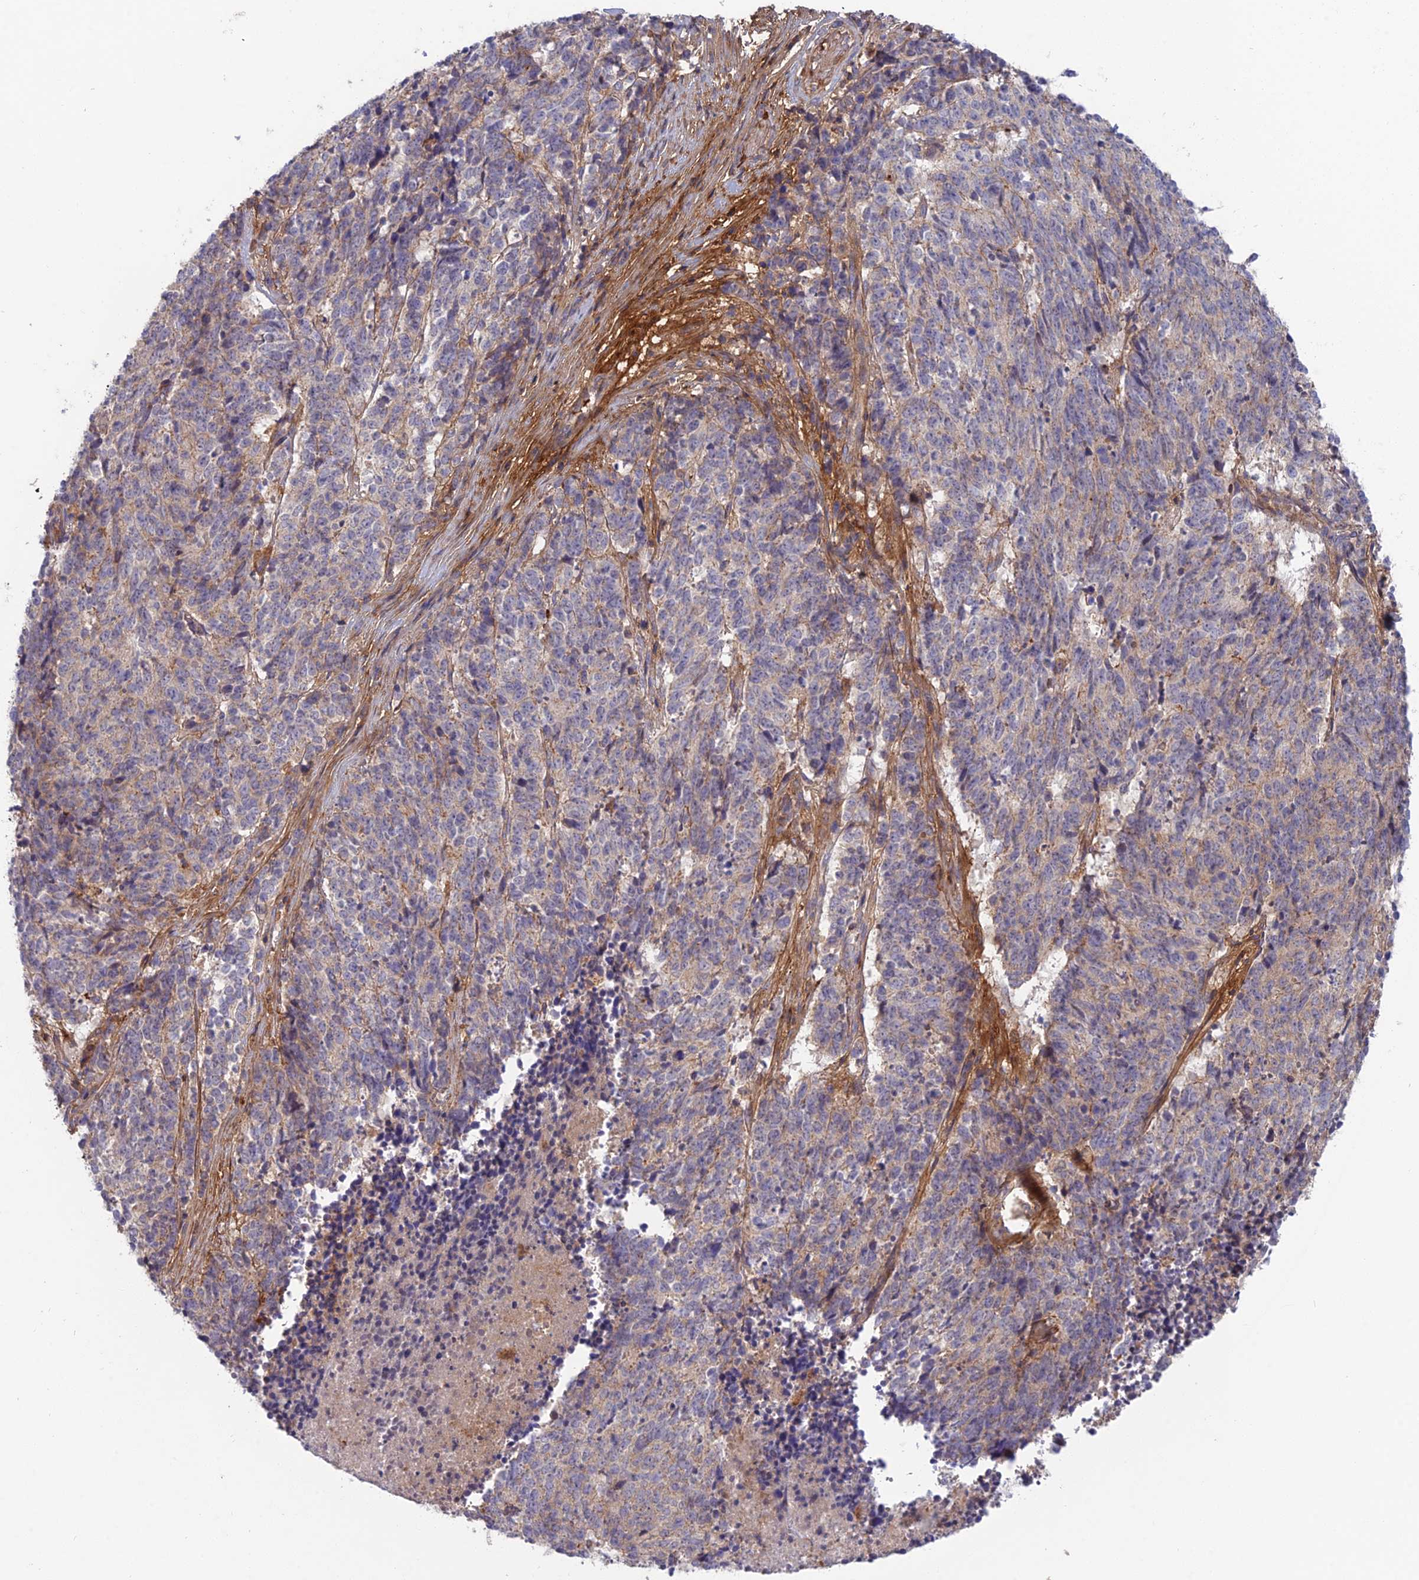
{"staining": {"intensity": "weak", "quantity": "<25%", "location": "cytoplasmic/membranous"}, "tissue": "cervical cancer", "cell_type": "Tumor cells", "image_type": "cancer", "snomed": [{"axis": "morphology", "description": "Squamous cell carcinoma, NOS"}, {"axis": "topography", "description": "Cervix"}], "caption": "An IHC histopathology image of cervical squamous cell carcinoma is shown. There is no staining in tumor cells of cervical squamous cell carcinoma. (Immunohistochemistry (ihc), brightfield microscopy, high magnification).", "gene": "CPNE7", "patient": {"sex": "female", "age": 29}}